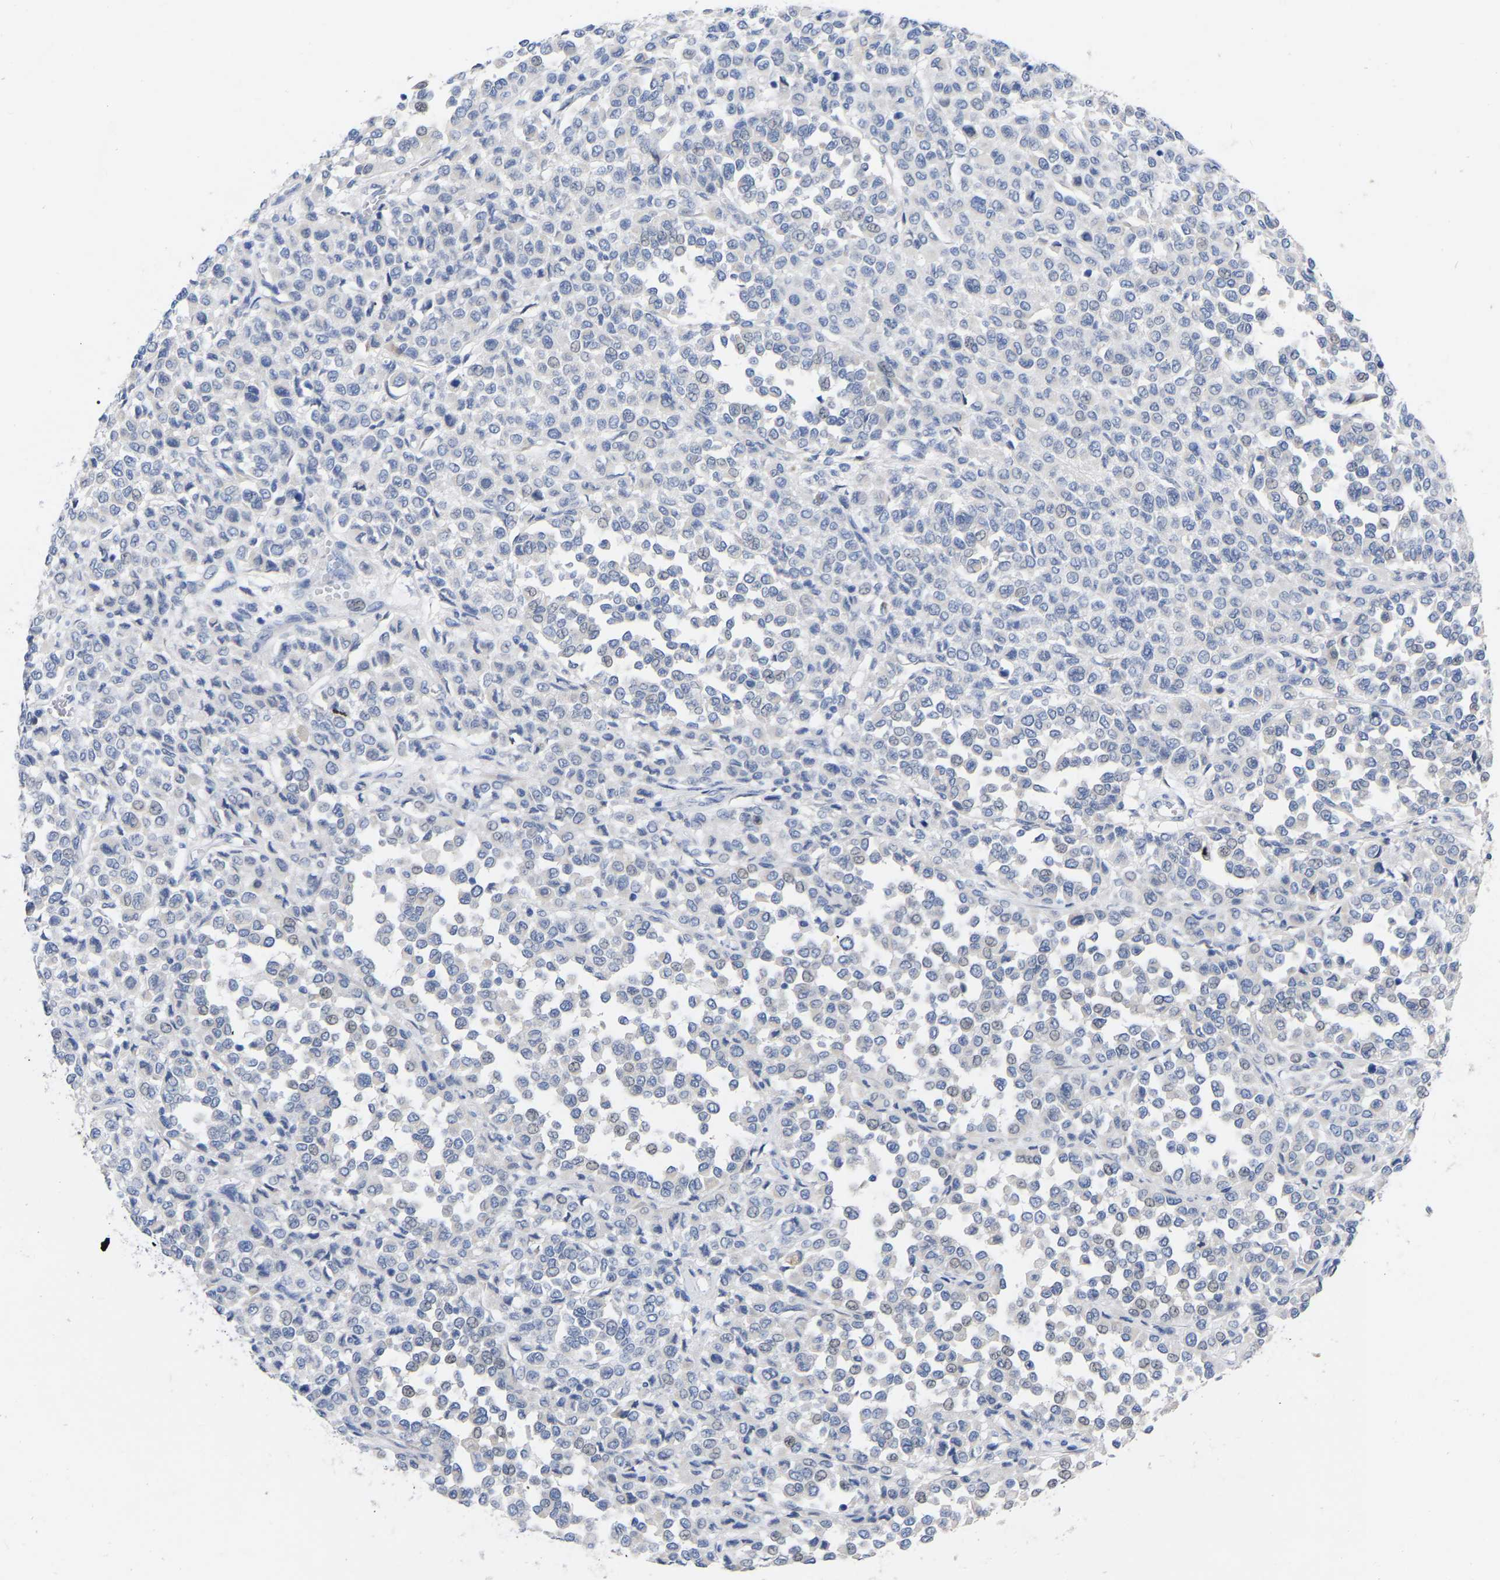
{"staining": {"intensity": "negative", "quantity": "none", "location": "none"}, "tissue": "melanoma", "cell_type": "Tumor cells", "image_type": "cancer", "snomed": [{"axis": "morphology", "description": "Malignant melanoma, Metastatic site"}, {"axis": "topography", "description": "Pancreas"}], "caption": "This is an IHC image of human melanoma. There is no positivity in tumor cells.", "gene": "STRIP2", "patient": {"sex": "female", "age": 30}}